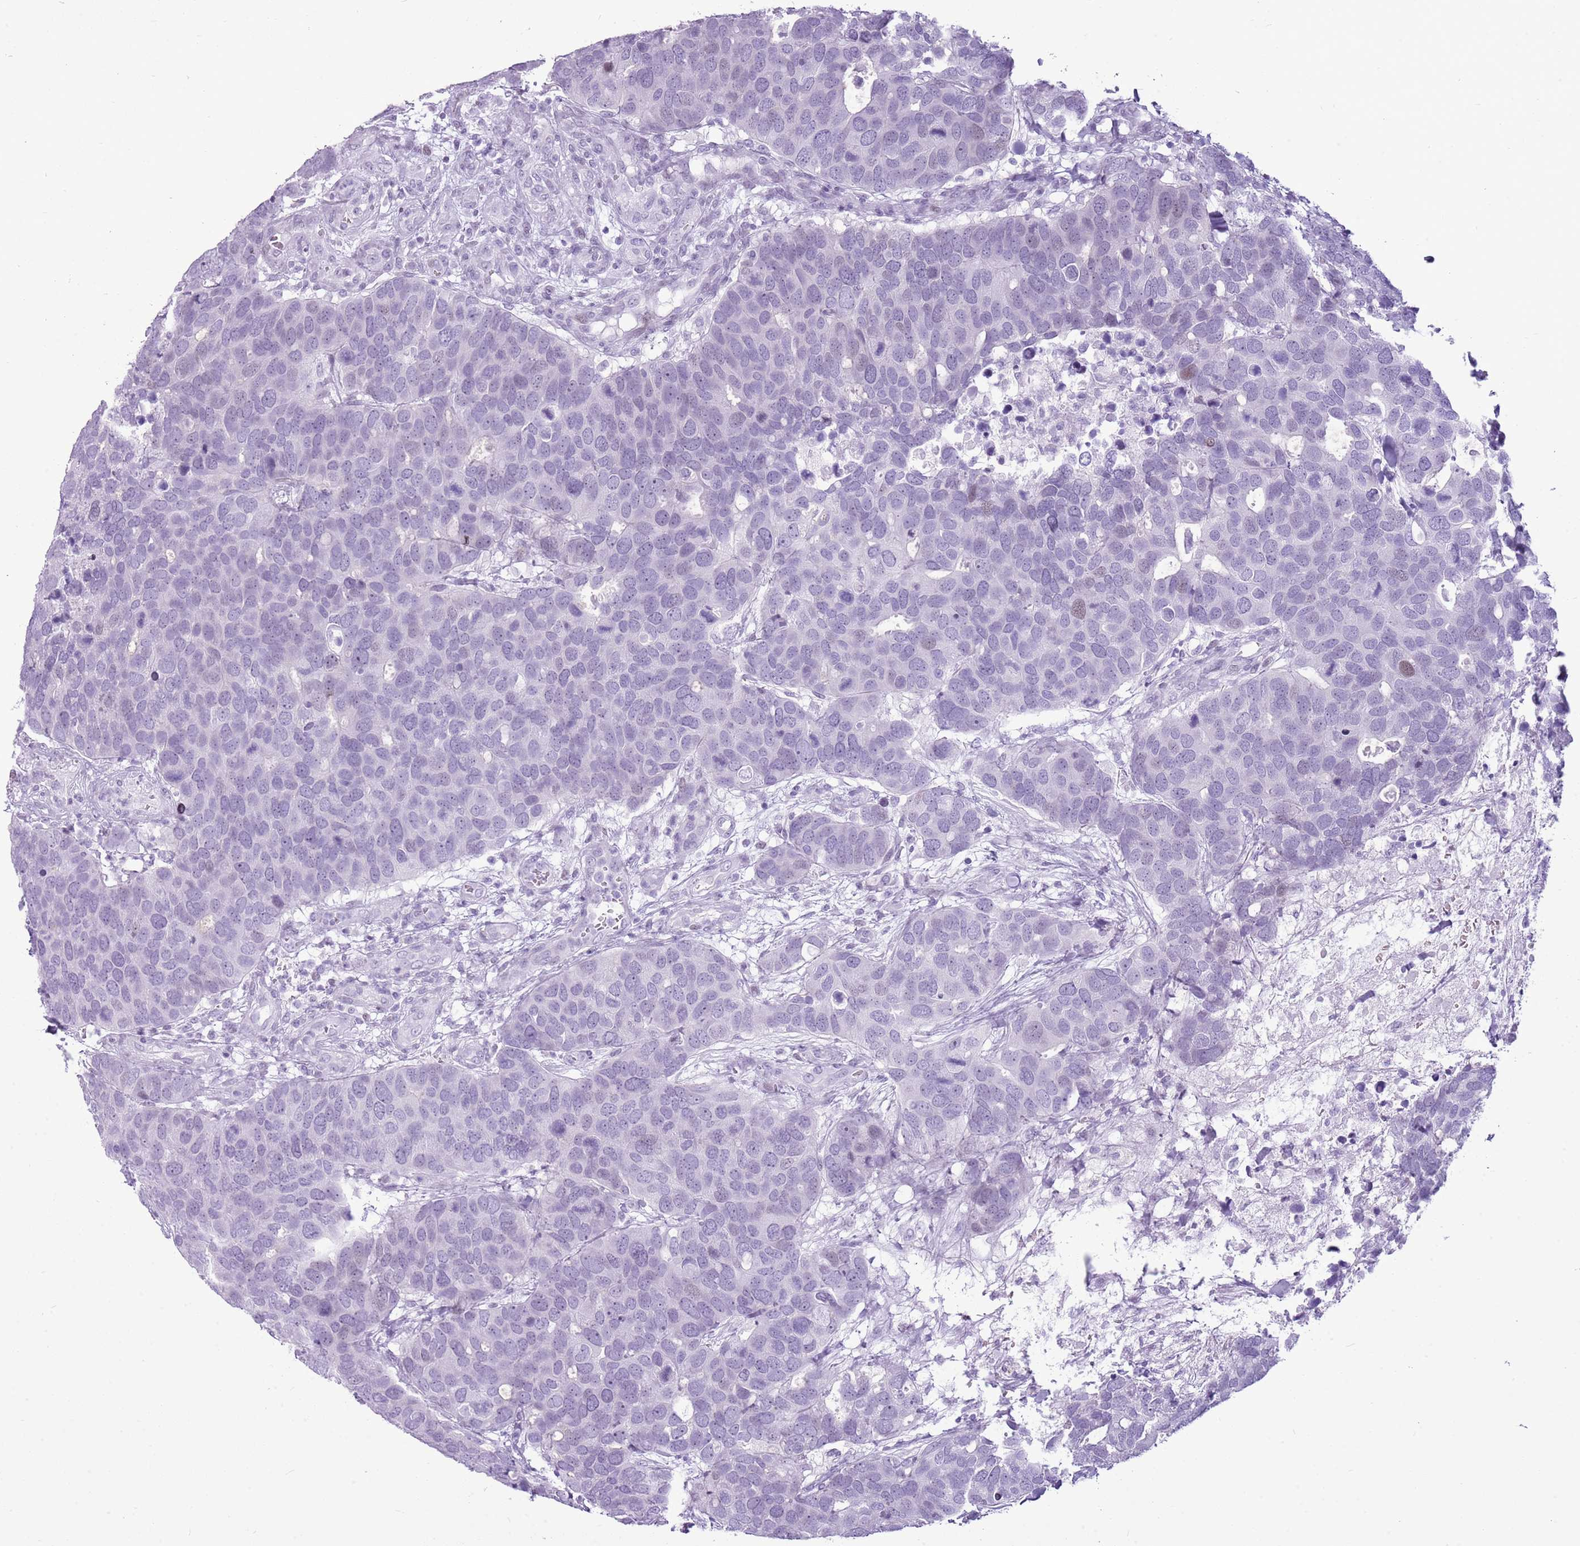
{"staining": {"intensity": "negative", "quantity": "none", "location": "none"}, "tissue": "breast cancer", "cell_type": "Tumor cells", "image_type": "cancer", "snomed": [{"axis": "morphology", "description": "Duct carcinoma"}, {"axis": "topography", "description": "Breast"}], "caption": "A micrograph of human breast cancer (invasive ductal carcinoma) is negative for staining in tumor cells. Brightfield microscopy of immunohistochemistry stained with DAB (brown) and hematoxylin (blue), captured at high magnification.", "gene": "ASIP", "patient": {"sex": "female", "age": 83}}